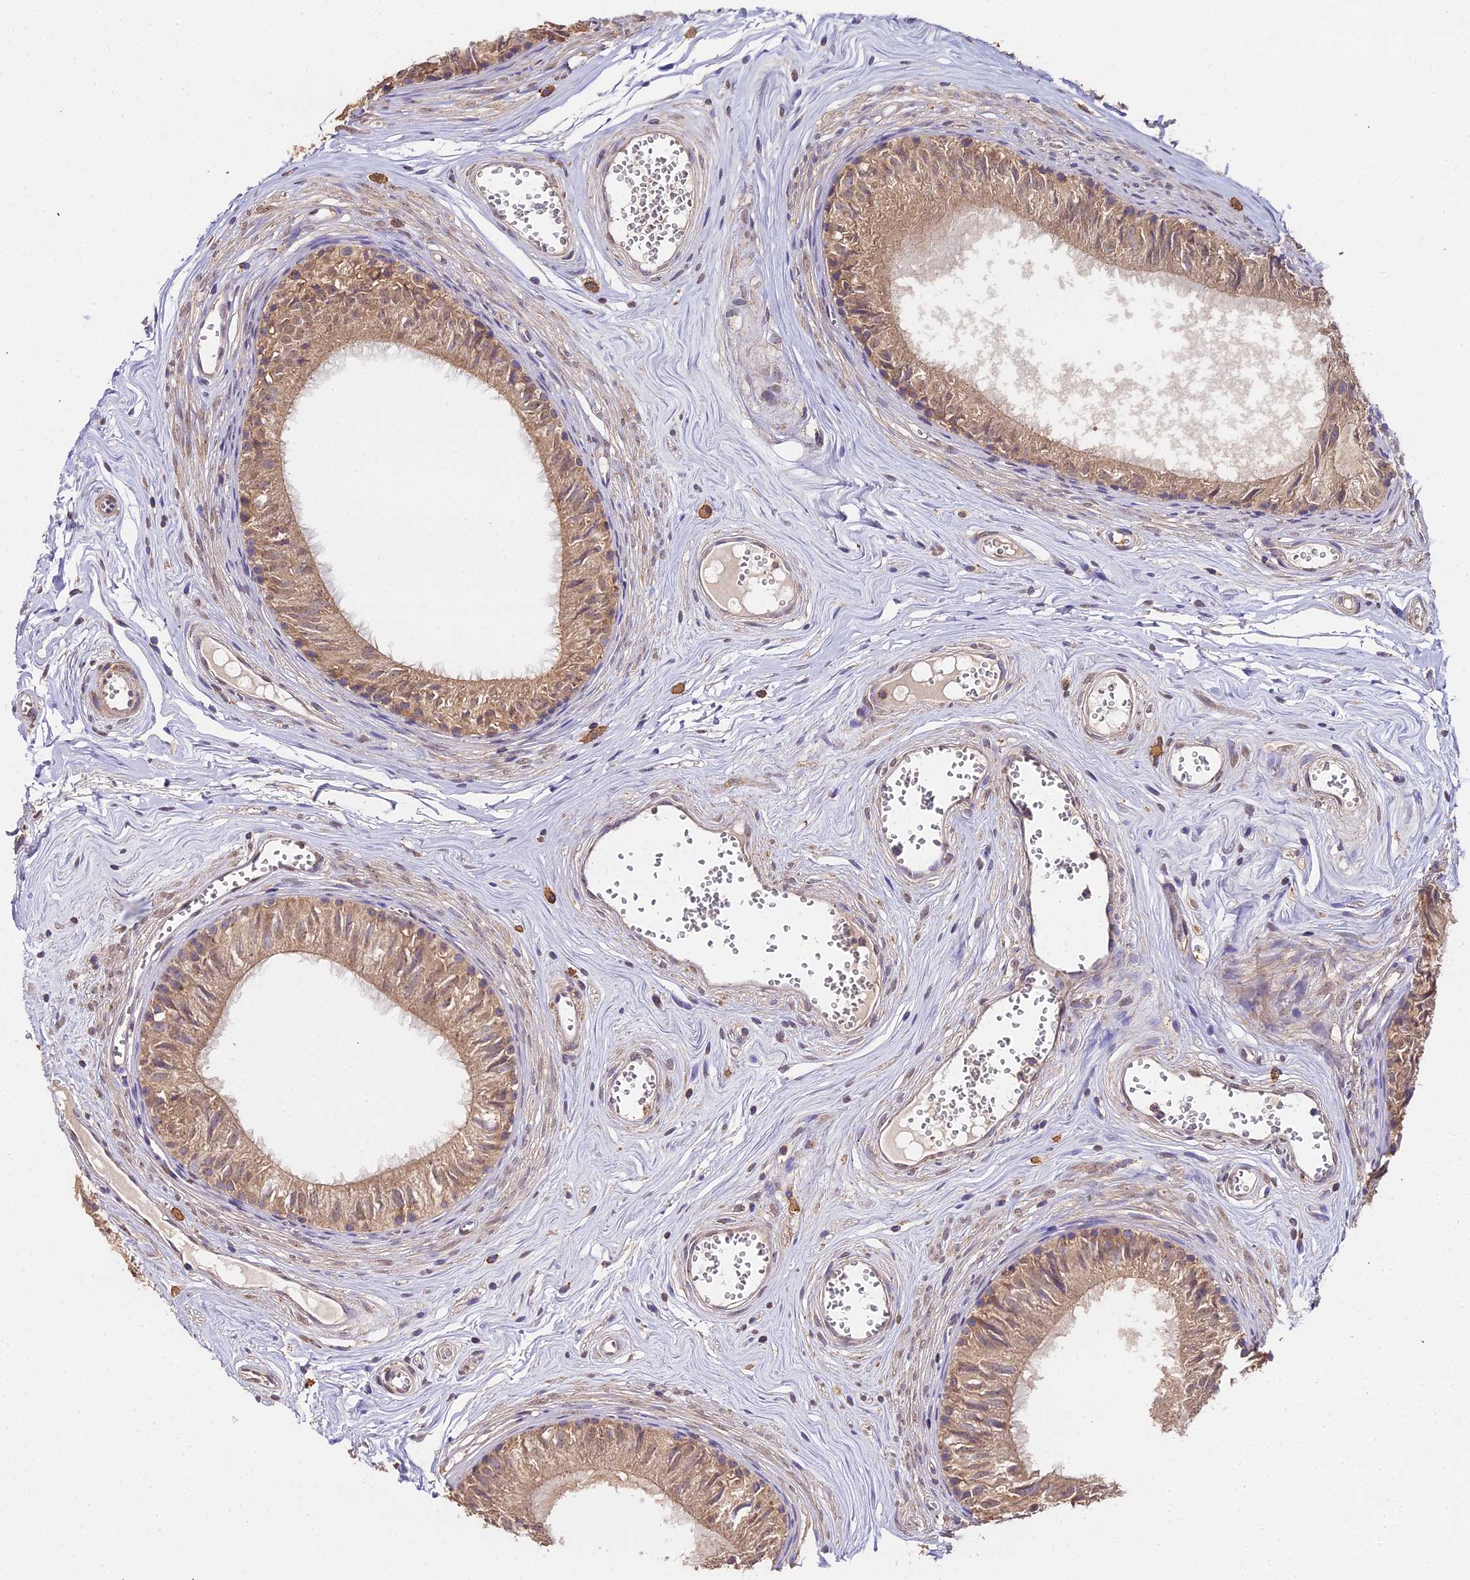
{"staining": {"intensity": "moderate", "quantity": ">75%", "location": "cytoplasmic/membranous"}, "tissue": "epididymis", "cell_type": "Glandular cells", "image_type": "normal", "snomed": [{"axis": "morphology", "description": "Normal tissue, NOS"}, {"axis": "topography", "description": "Epididymis"}], "caption": "Human epididymis stained with a brown dye shows moderate cytoplasmic/membranous positive positivity in about >75% of glandular cells.", "gene": "METTL13", "patient": {"sex": "male", "age": 36}}